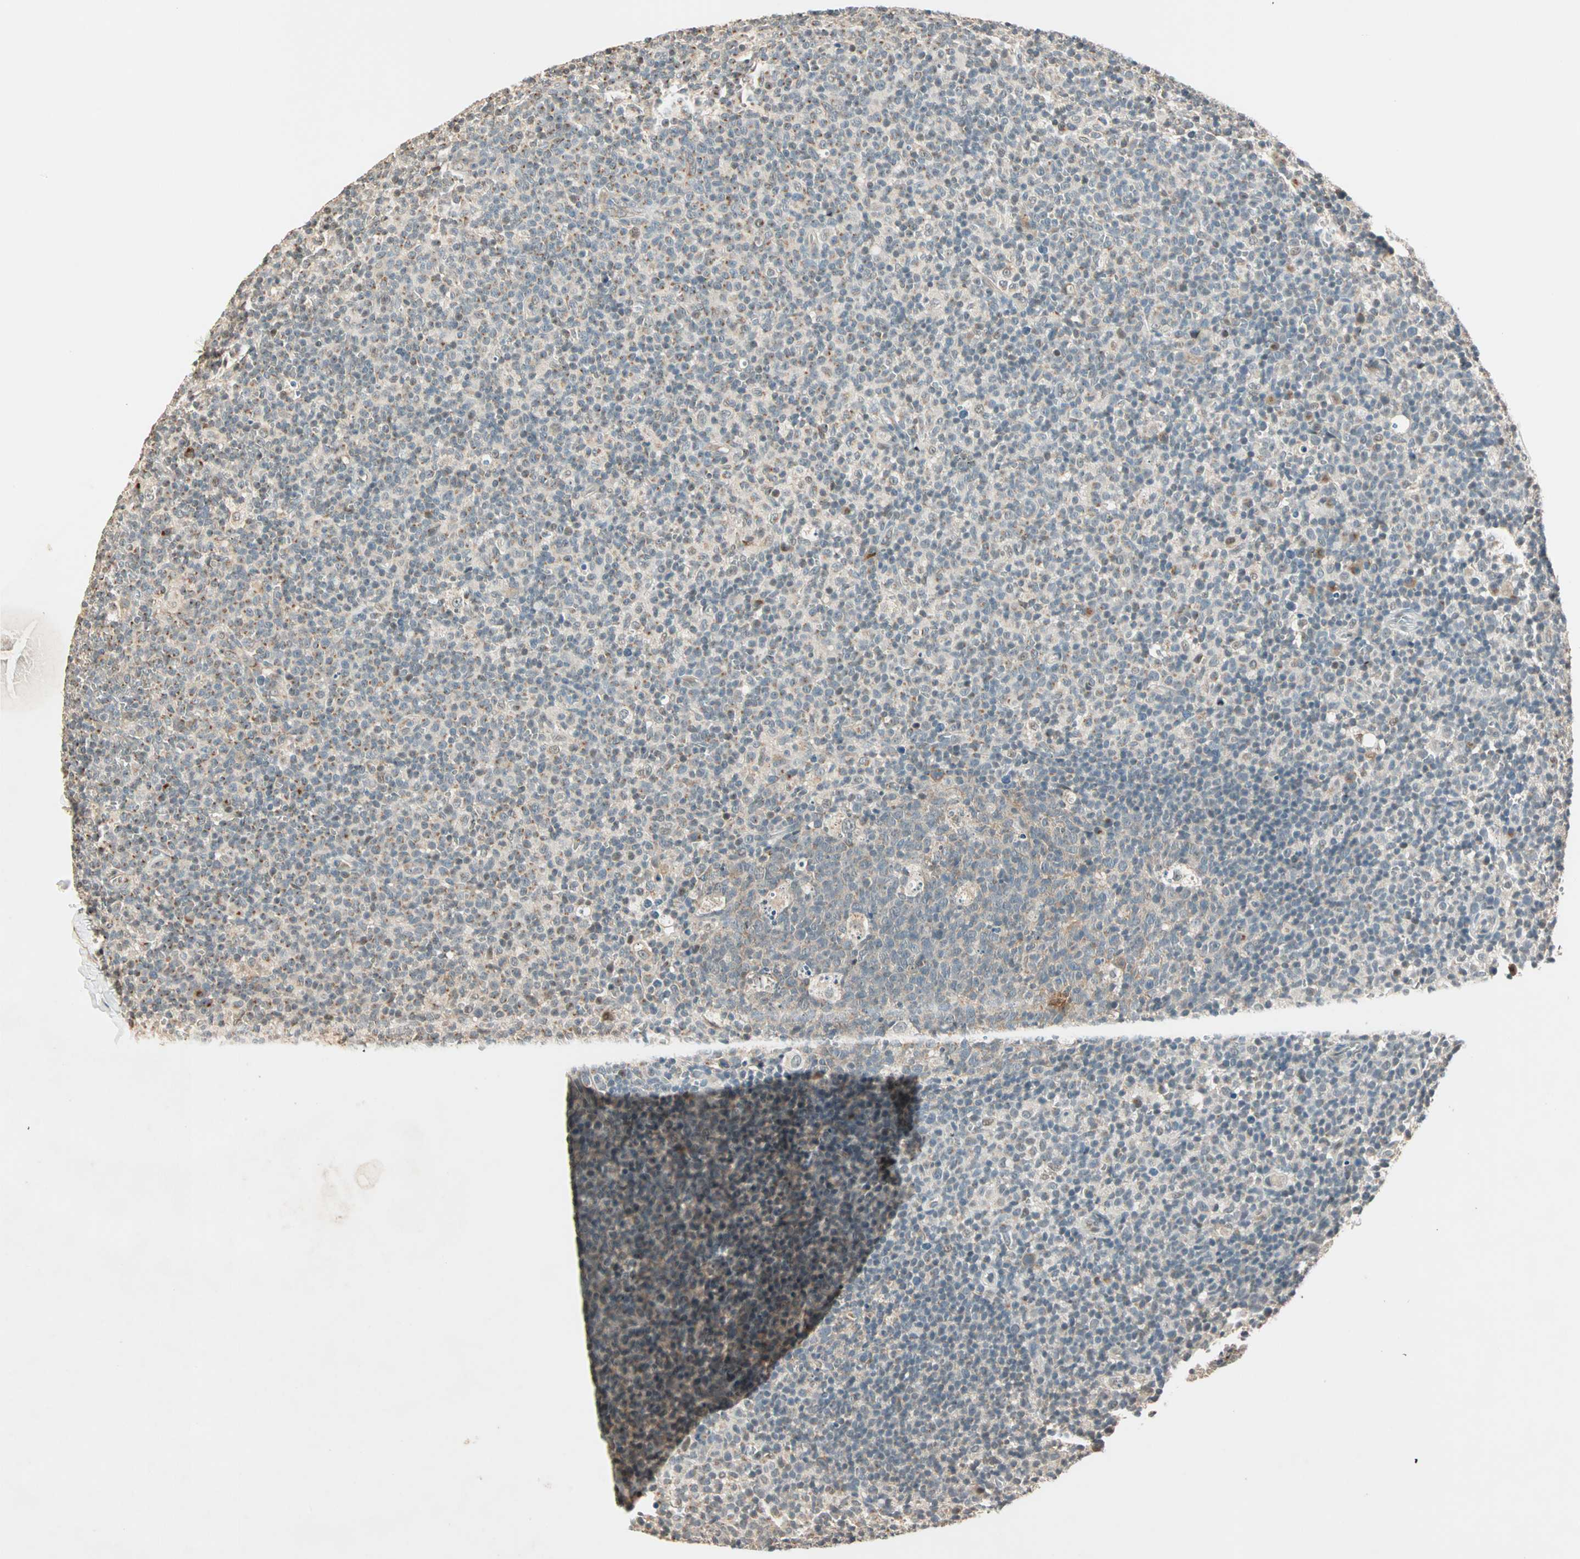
{"staining": {"intensity": "weak", "quantity": "25%-75%", "location": "cytoplasmic/membranous"}, "tissue": "lymph node", "cell_type": "Germinal center cells", "image_type": "normal", "snomed": [{"axis": "morphology", "description": "Normal tissue, NOS"}, {"axis": "morphology", "description": "Inflammation, NOS"}, {"axis": "topography", "description": "Lymph node"}], "caption": "This micrograph demonstrates normal lymph node stained with immunohistochemistry to label a protein in brown. The cytoplasmic/membranous of germinal center cells show weak positivity for the protein. Nuclei are counter-stained blue.", "gene": "PRDM2", "patient": {"sex": "male", "age": 55}}